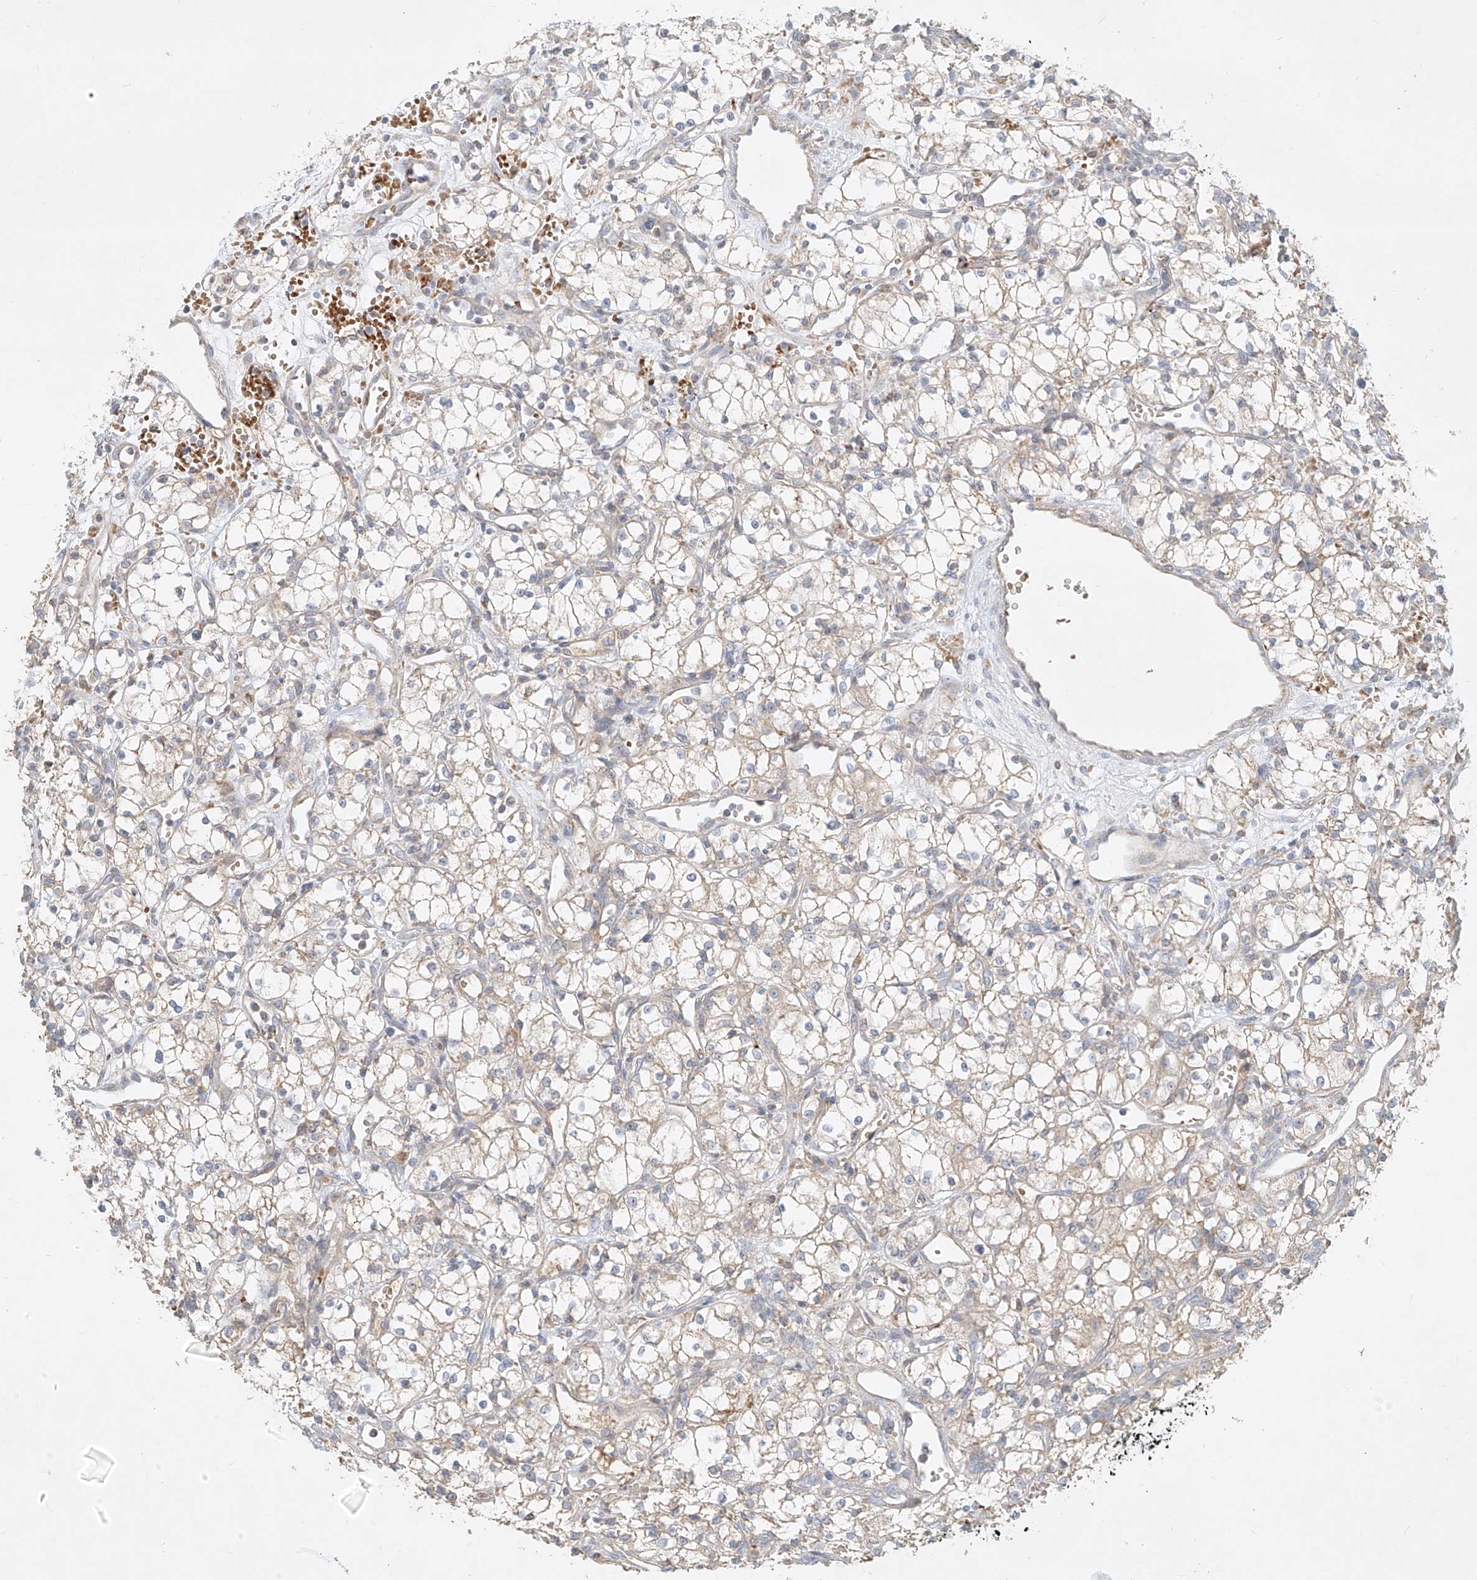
{"staining": {"intensity": "negative", "quantity": "none", "location": "none"}, "tissue": "renal cancer", "cell_type": "Tumor cells", "image_type": "cancer", "snomed": [{"axis": "morphology", "description": "Adenocarcinoma, NOS"}, {"axis": "topography", "description": "Kidney"}], "caption": "This micrograph is of adenocarcinoma (renal) stained with immunohistochemistry to label a protein in brown with the nuclei are counter-stained blue. There is no positivity in tumor cells.", "gene": "KPNA7", "patient": {"sex": "male", "age": 59}}